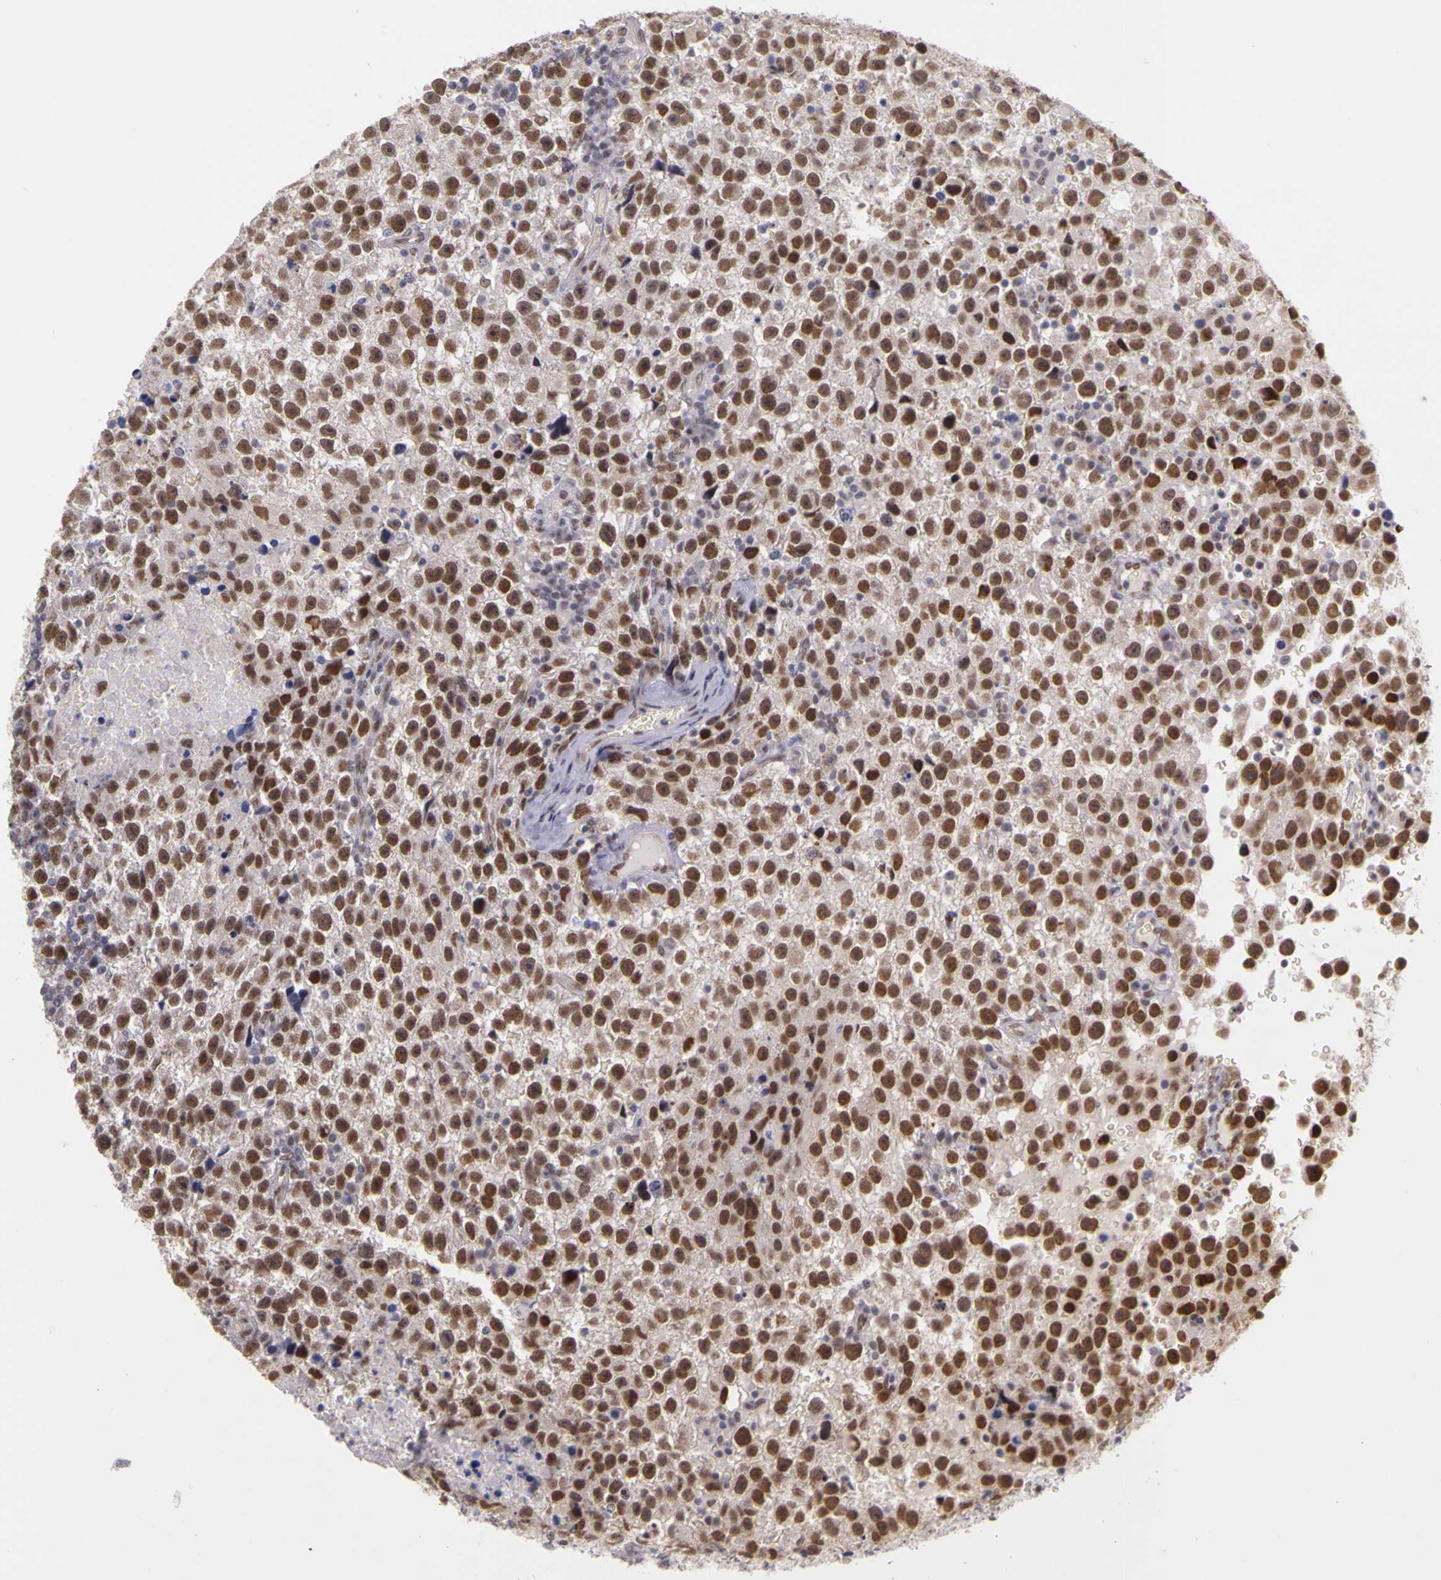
{"staining": {"intensity": "moderate", "quantity": ">75%", "location": "nuclear"}, "tissue": "testis cancer", "cell_type": "Tumor cells", "image_type": "cancer", "snomed": [{"axis": "morphology", "description": "Seminoma, NOS"}, {"axis": "topography", "description": "Testis"}], "caption": "Moderate nuclear staining is identified in approximately >75% of tumor cells in testis seminoma.", "gene": "WDR13", "patient": {"sex": "male", "age": 33}}